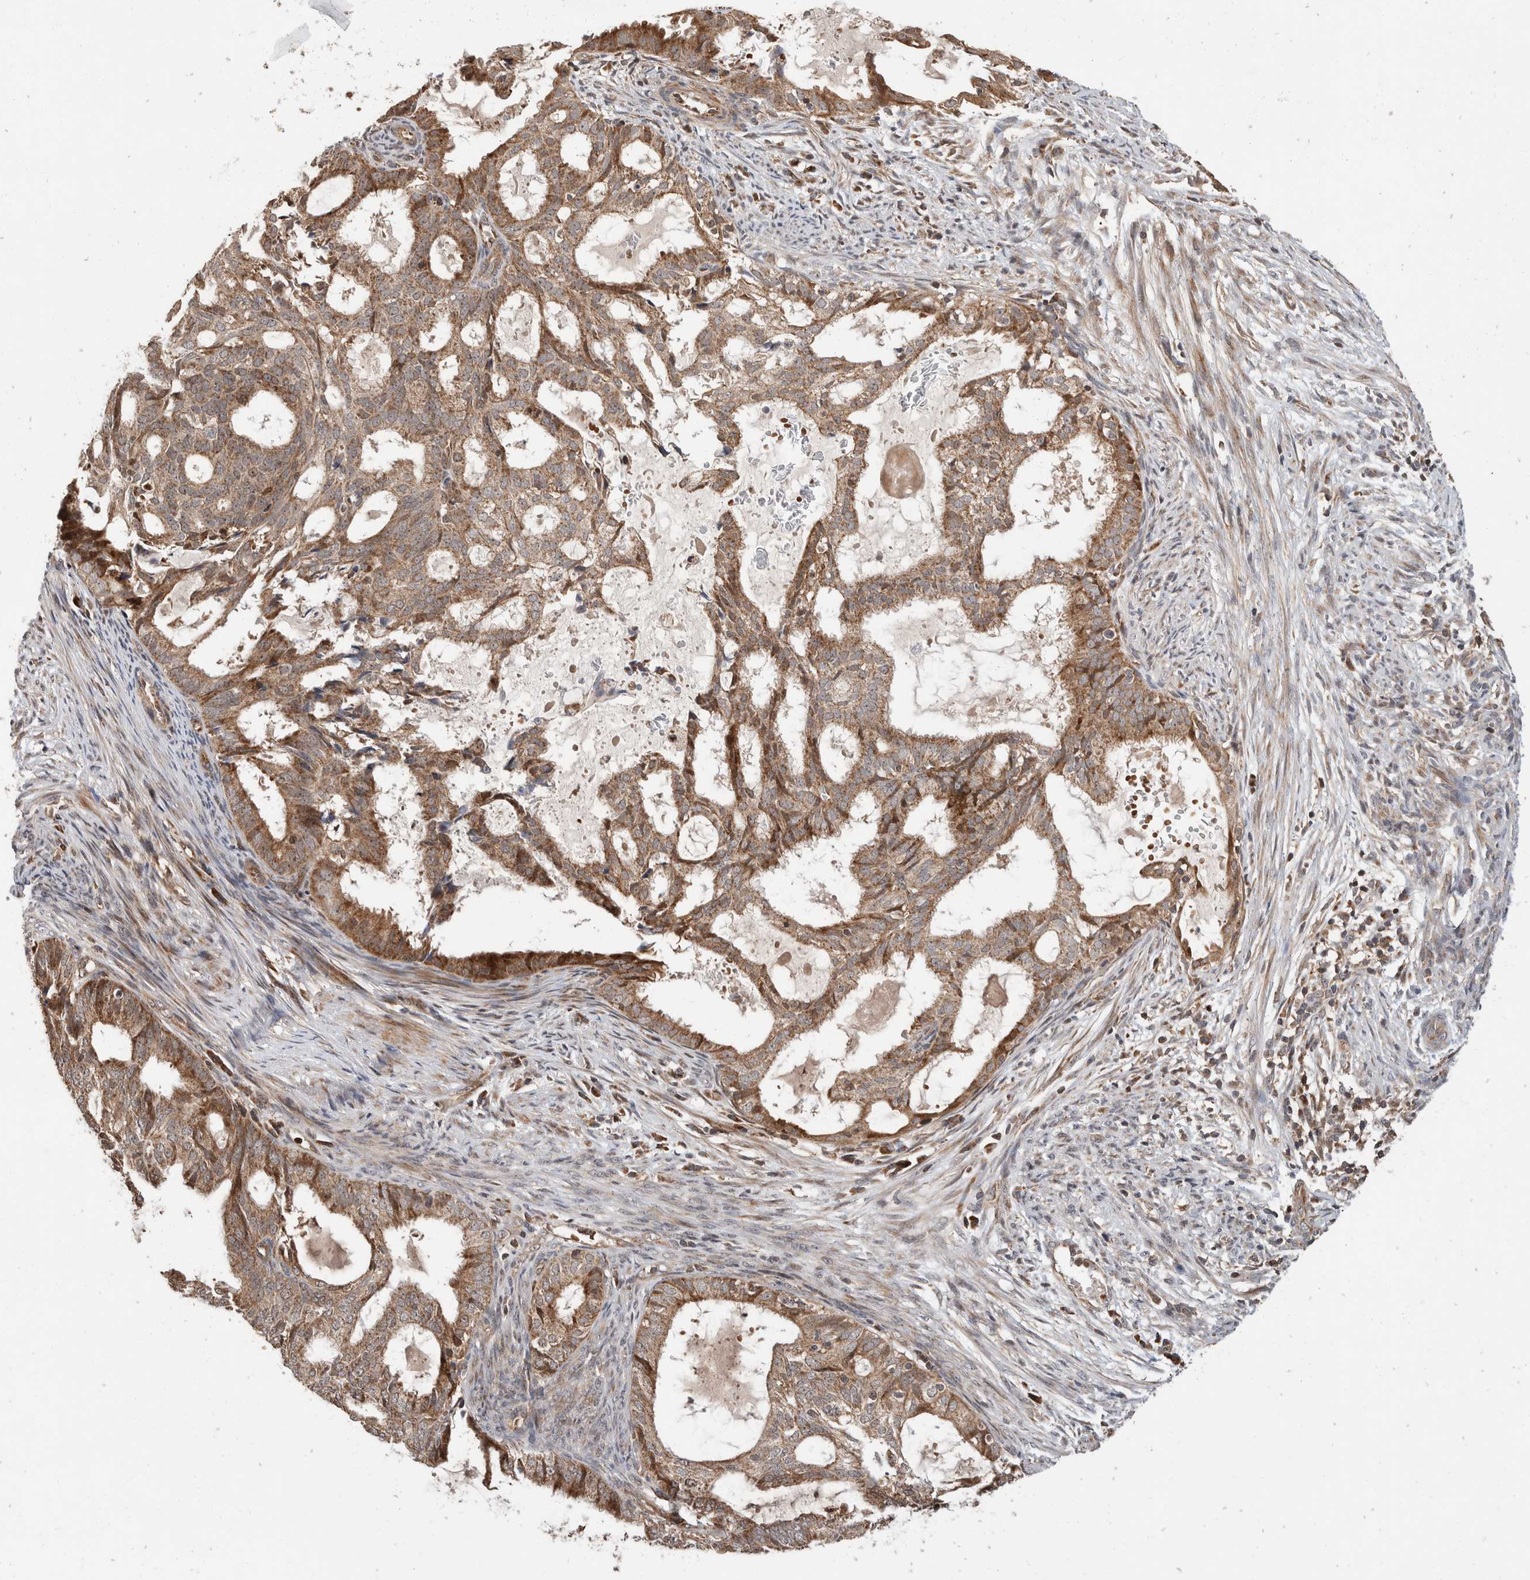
{"staining": {"intensity": "moderate", "quantity": ">75%", "location": "cytoplasmic/membranous"}, "tissue": "endometrial cancer", "cell_type": "Tumor cells", "image_type": "cancer", "snomed": [{"axis": "morphology", "description": "Adenocarcinoma, NOS"}, {"axis": "topography", "description": "Endometrium"}], "caption": "A brown stain labels moderate cytoplasmic/membranous positivity of a protein in human endometrial cancer (adenocarcinoma) tumor cells. Nuclei are stained in blue.", "gene": "ABHD11", "patient": {"sex": "female", "age": 58}}